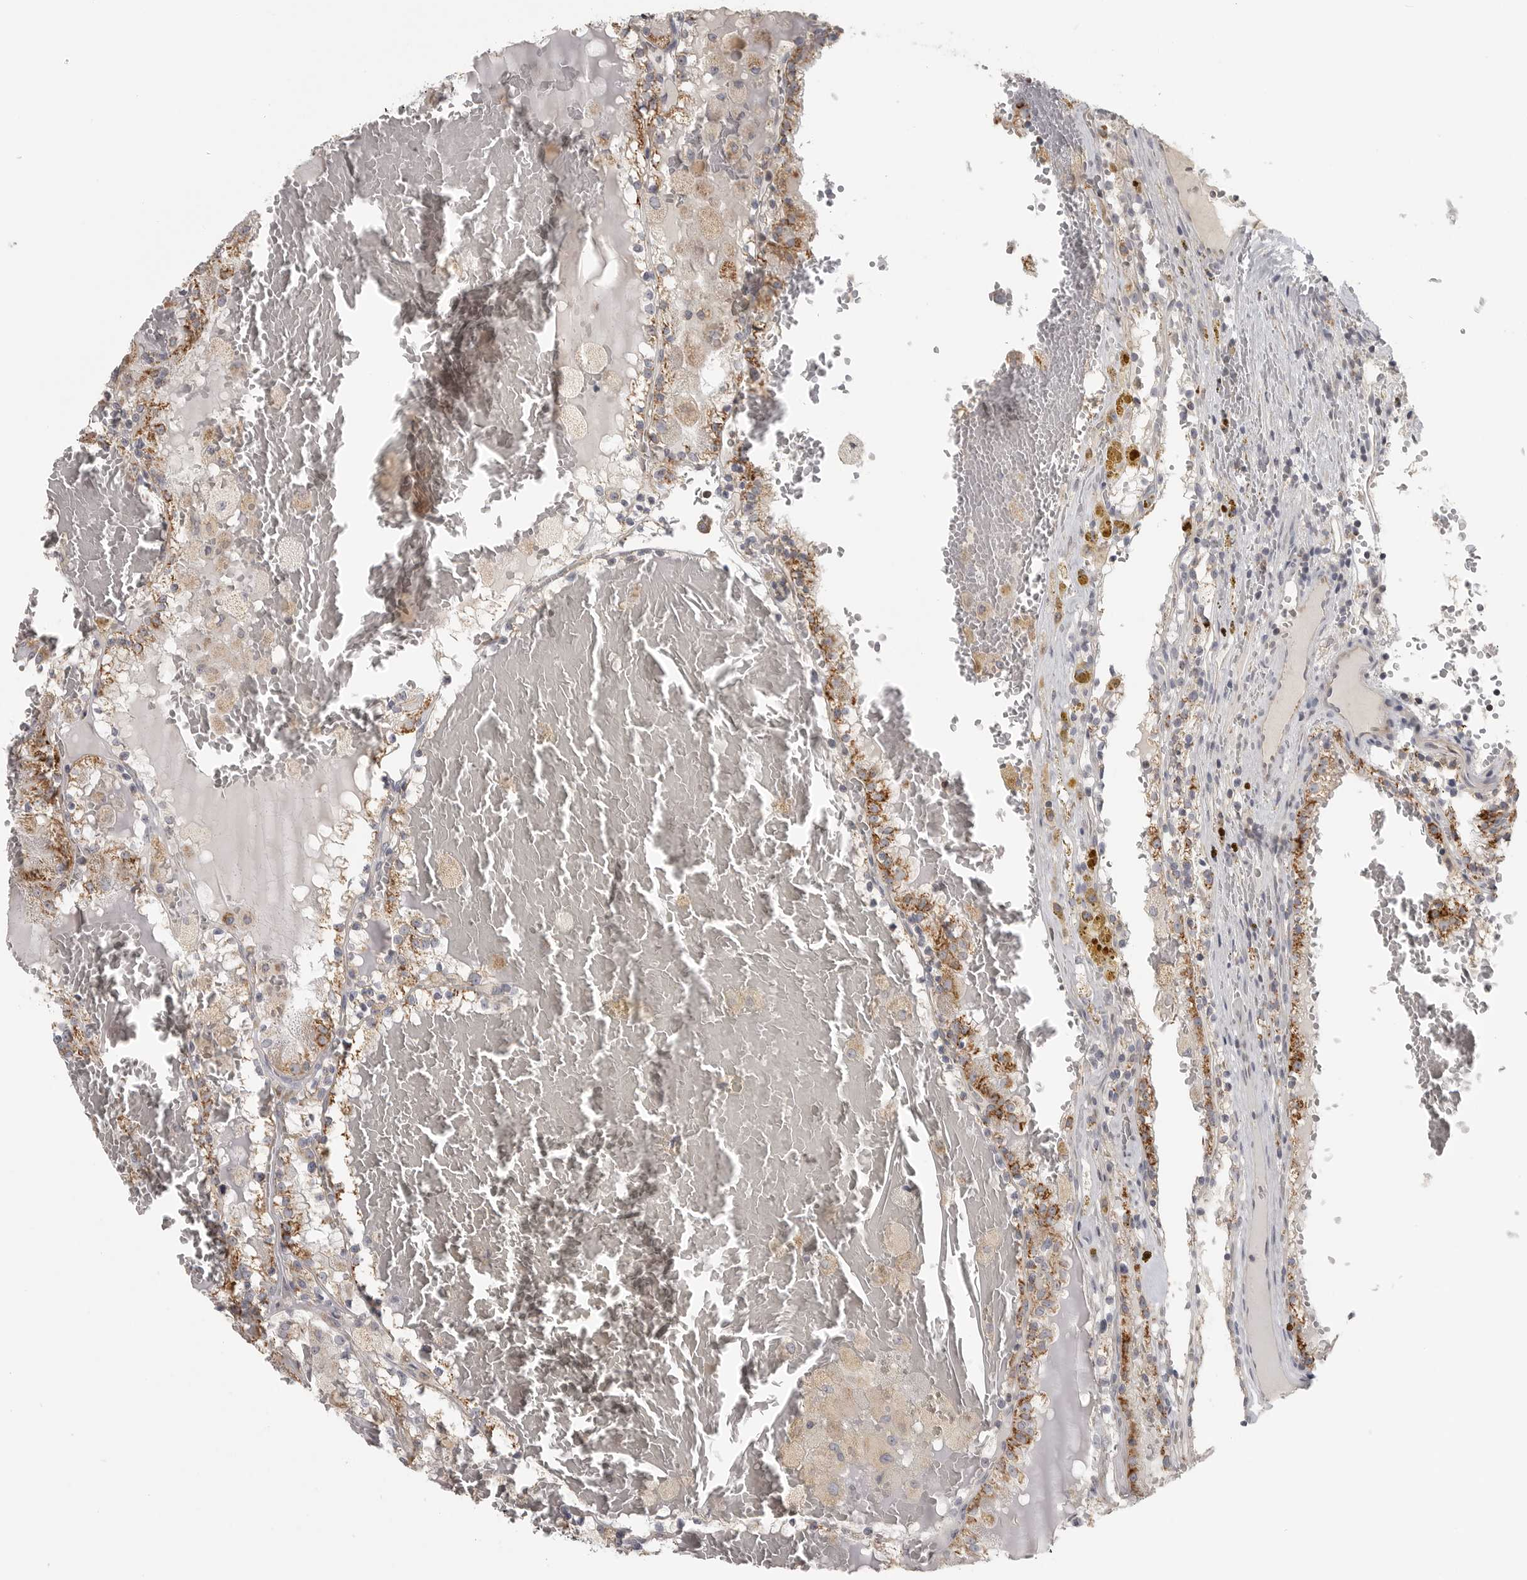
{"staining": {"intensity": "moderate", "quantity": ">75%", "location": "cytoplasmic/membranous"}, "tissue": "renal cancer", "cell_type": "Tumor cells", "image_type": "cancer", "snomed": [{"axis": "morphology", "description": "Adenocarcinoma, NOS"}, {"axis": "topography", "description": "Kidney"}], "caption": "High-magnification brightfield microscopy of renal cancer stained with DAB (3,3'-diaminobenzidine) (brown) and counterstained with hematoxylin (blue). tumor cells exhibit moderate cytoplasmic/membranous staining is appreciated in approximately>75% of cells. The staining was performed using DAB (3,3'-diaminobenzidine) to visualize the protein expression in brown, while the nuclei were stained in blue with hematoxylin (Magnification: 20x).", "gene": "RXFP3", "patient": {"sex": "female", "age": 56}}